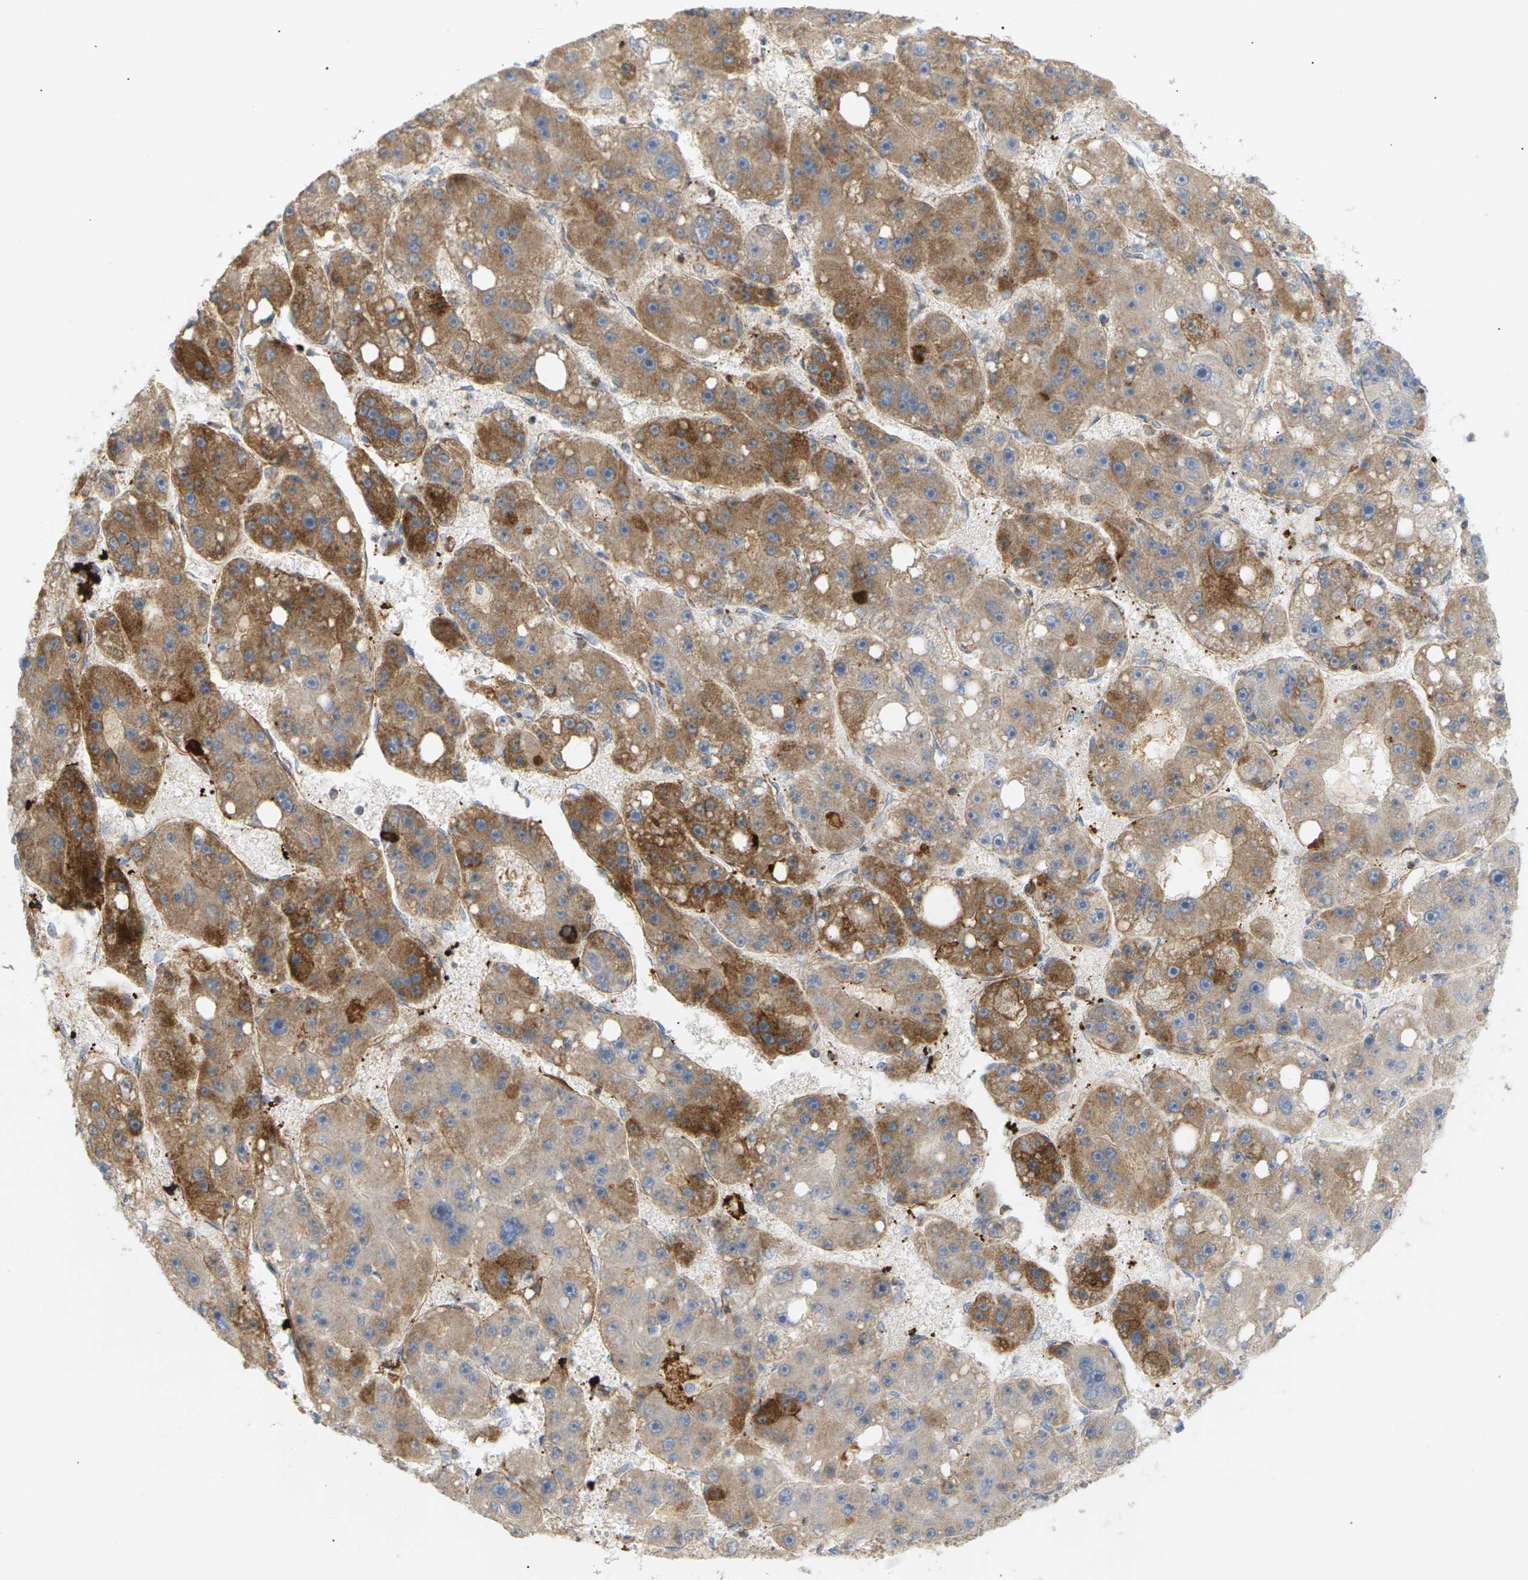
{"staining": {"intensity": "moderate", "quantity": ">75%", "location": "cytoplasmic/membranous"}, "tissue": "liver cancer", "cell_type": "Tumor cells", "image_type": "cancer", "snomed": [{"axis": "morphology", "description": "Carcinoma, Hepatocellular, NOS"}, {"axis": "topography", "description": "Liver"}], "caption": "Moderate cytoplasmic/membranous protein positivity is identified in about >75% of tumor cells in liver hepatocellular carcinoma. The staining is performed using DAB (3,3'-diaminobenzidine) brown chromogen to label protein expression. The nuclei are counter-stained blue using hematoxylin.", "gene": "LIME1", "patient": {"sex": "female", "age": 61}}